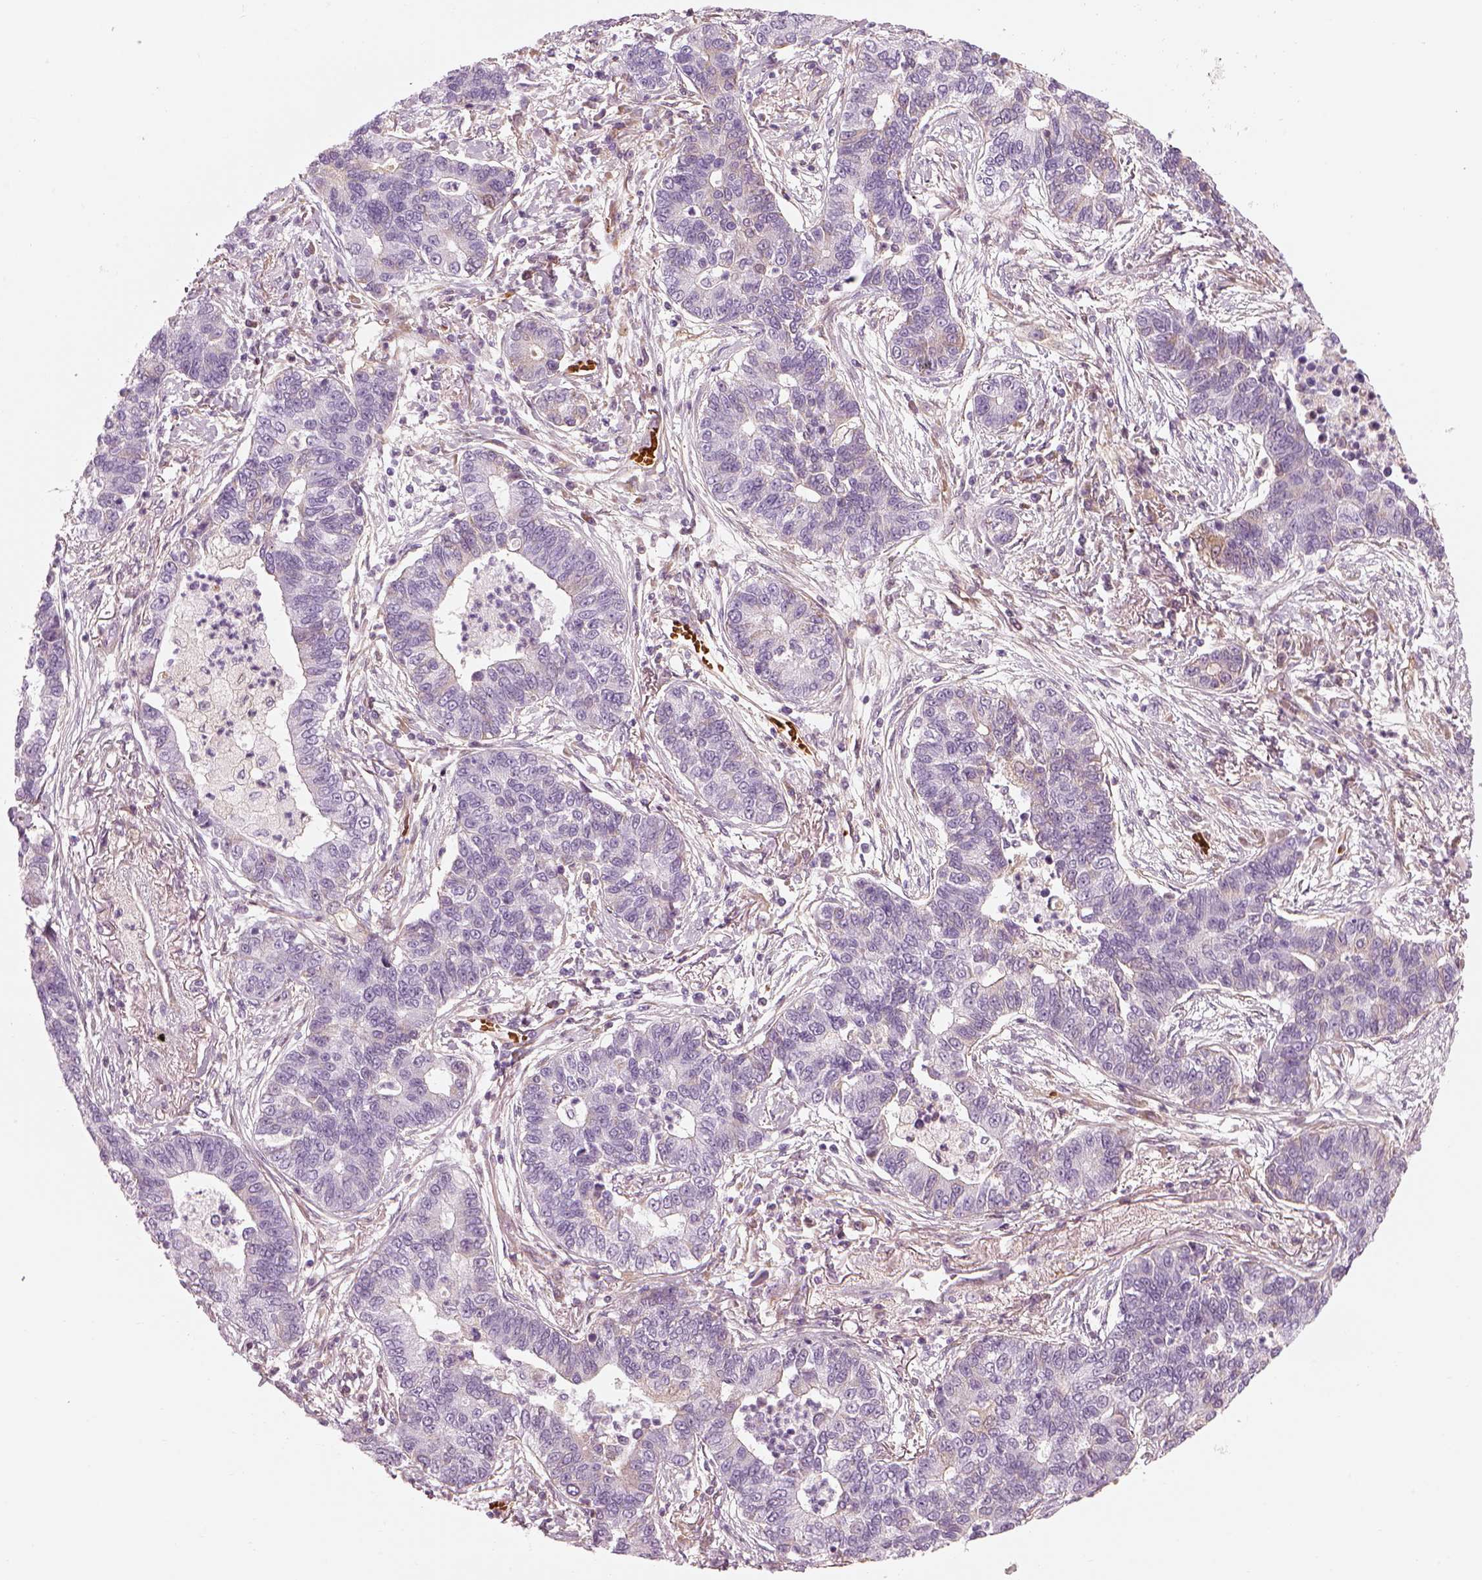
{"staining": {"intensity": "negative", "quantity": "none", "location": "none"}, "tissue": "lung cancer", "cell_type": "Tumor cells", "image_type": "cancer", "snomed": [{"axis": "morphology", "description": "Adenocarcinoma, NOS"}, {"axis": "topography", "description": "Lung"}], "caption": "This is a photomicrograph of IHC staining of lung cancer (adenocarcinoma), which shows no staining in tumor cells.", "gene": "PABPC1L2B", "patient": {"sex": "female", "age": 57}}